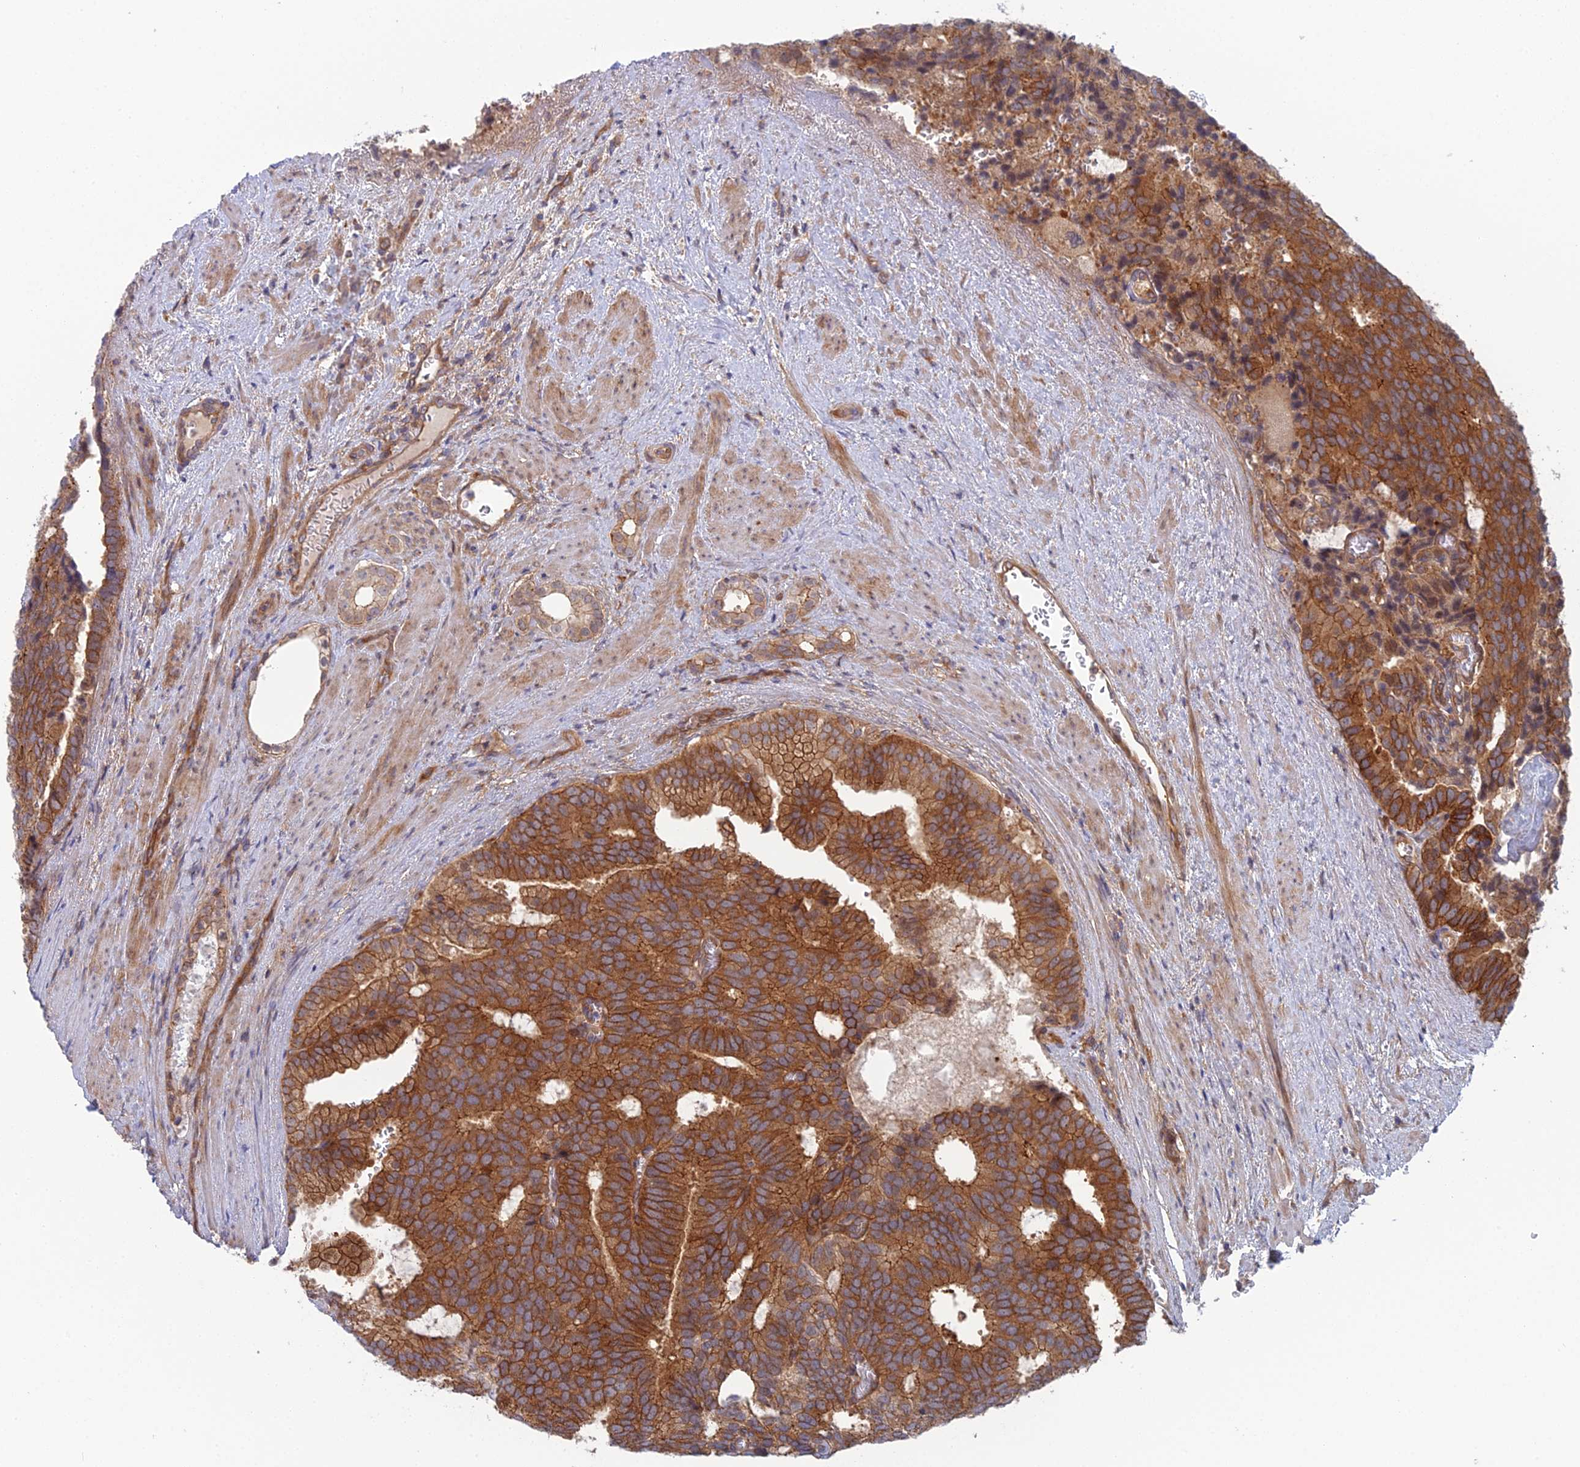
{"staining": {"intensity": "strong", "quantity": ">75%", "location": "cytoplasmic/membranous"}, "tissue": "prostate cancer", "cell_type": "Tumor cells", "image_type": "cancer", "snomed": [{"axis": "morphology", "description": "Adenocarcinoma, Low grade"}, {"axis": "topography", "description": "Prostate"}], "caption": "Human prostate adenocarcinoma (low-grade) stained with a brown dye exhibits strong cytoplasmic/membranous positive expression in approximately >75% of tumor cells.", "gene": "ABHD1", "patient": {"sex": "male", "age": 71}}